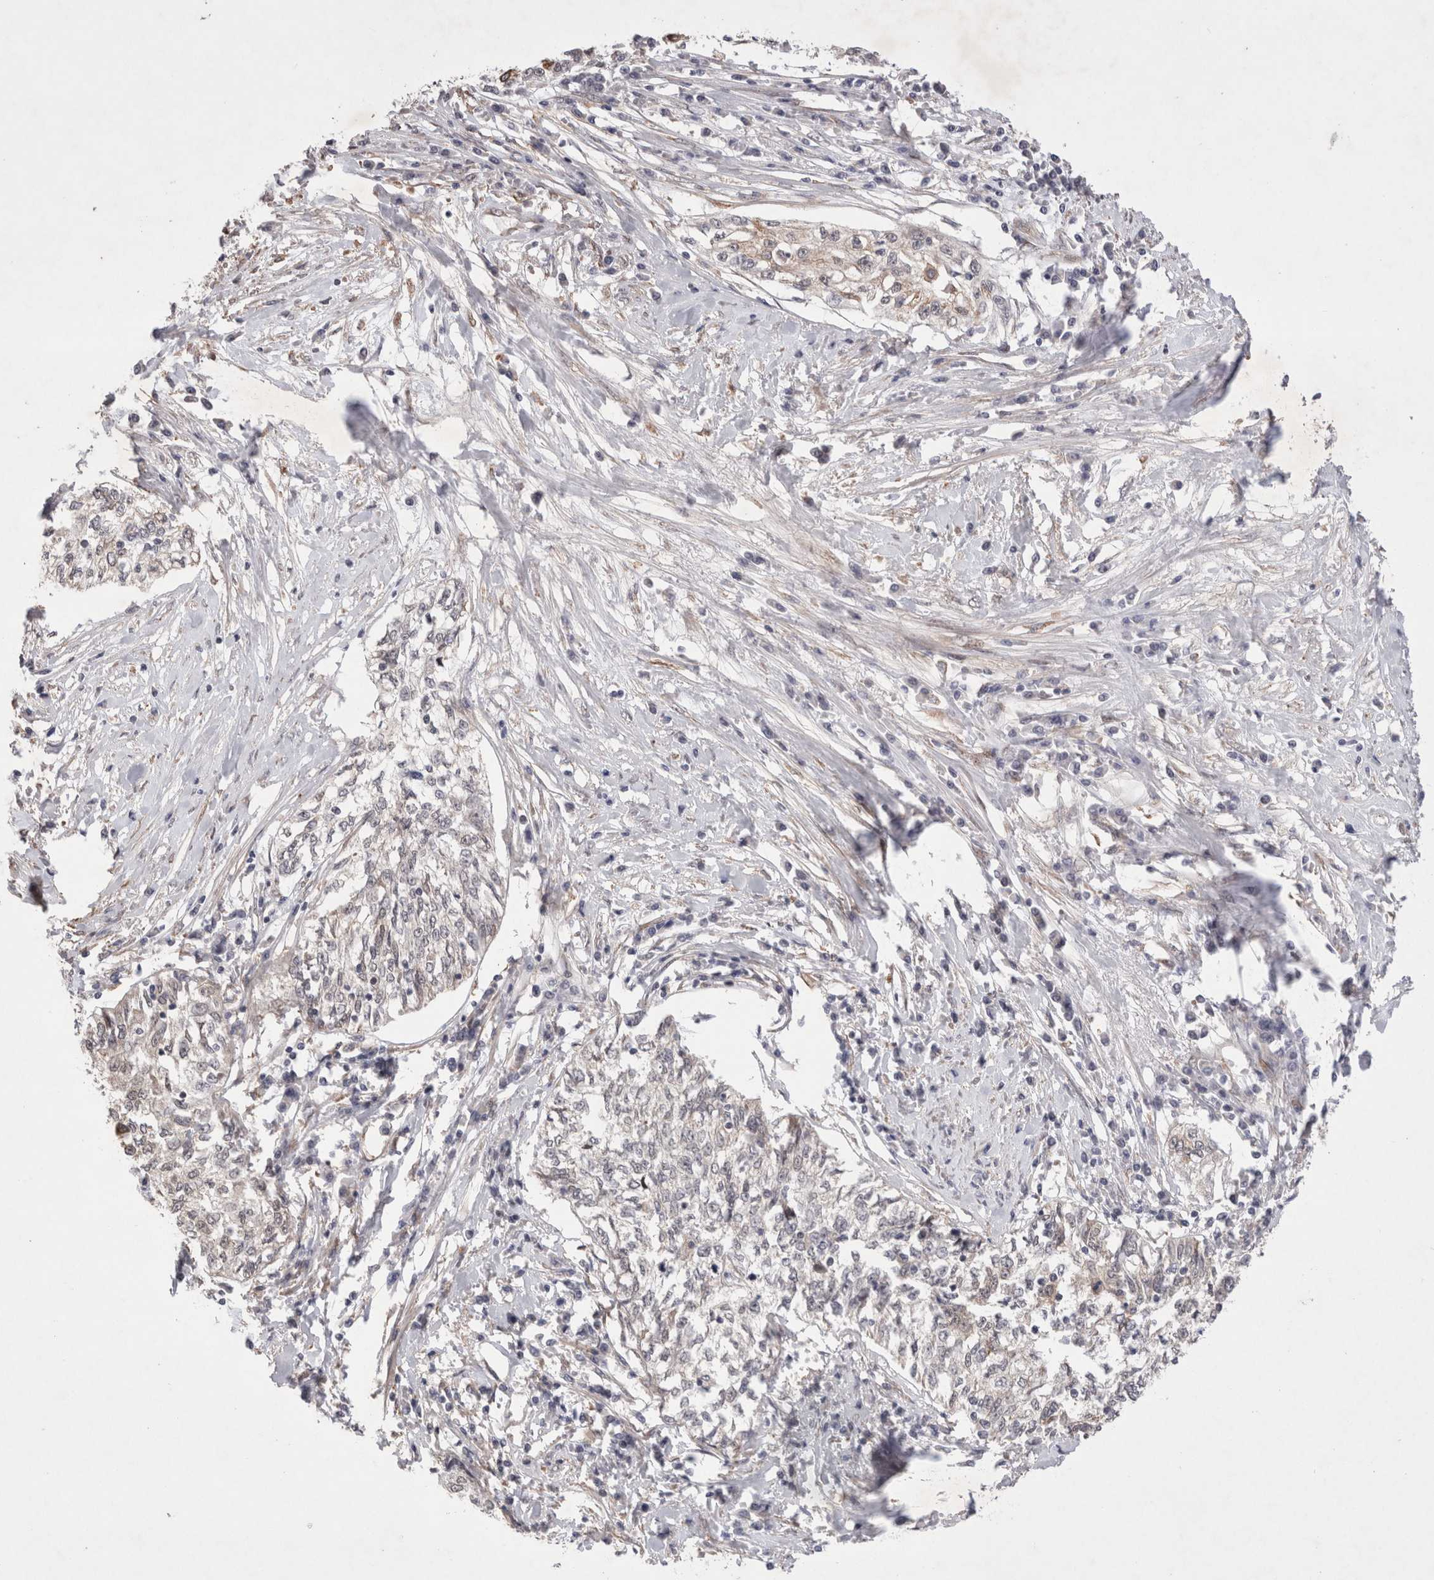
{"staining": {"intensity": "weak", "quantity": "<25%", "location": "cytoplasmic/membranous"}, "tissue": "cervical cancer", "cell_type": "Tumor cells", "image_type": "cancer", "snomed": [{"axis": "morphology", "description": "Squamous cell carcinoma, NOS"}, {"axis": "topography", "description": "Cervix"}], "caption": "Immunohistochemistry (IHC) micrograph of human cervical squamous cell carcinoma stained for a protein (brown), which reveals no staining in tumor cells. (Brightfield microscopy of DAB (3,3'-diaminobenzidine) immunohistochemistry at high magnification).", "gene": "GIMAP6", "patient": {"sex": "female", "age": 57}}